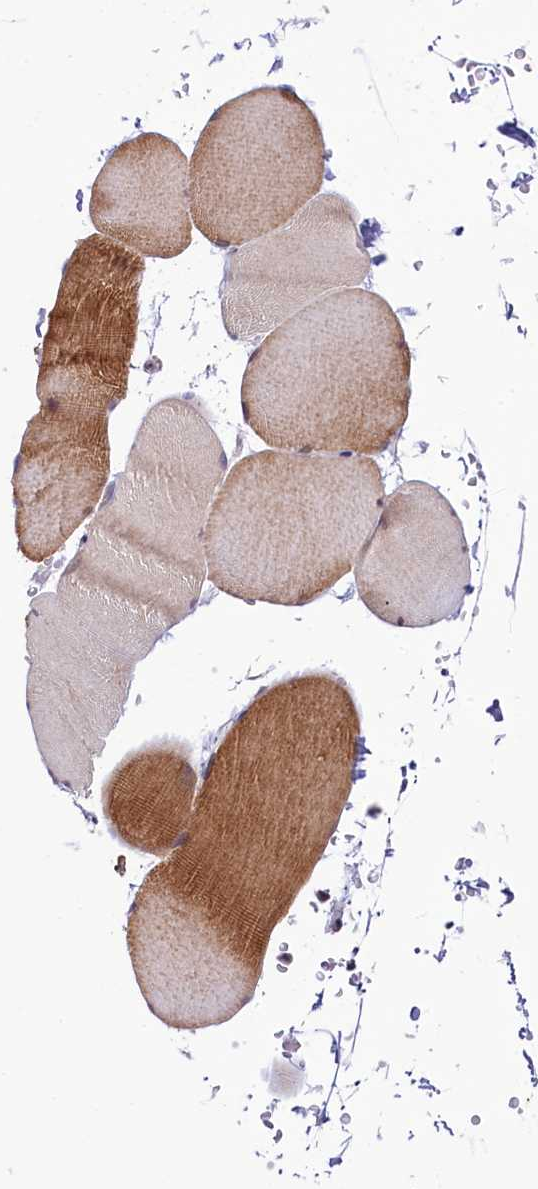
{"staining": {"intensity": "moderate", "quantity": ">75%", "location": "cytoplasmic/membranous"}, "tissue": "skeletal muscle", "cell_type": "Myocytes", "image_type": "normal", "snomed": [{"axis": "morphology", "description": "Normal tissue, NOS"}, {"axis": "topography", "description": "Skeletal muscle"}, {"axis": "topography", "description": "Head-Neck"}], "caption": "An image of skeletal muscle stained for a protein exhibits moderate cytoplasmic/membranous brown staining in myocytes.", "gene": "SCAF11", "patient": {"sex": "male", "age": 66}}